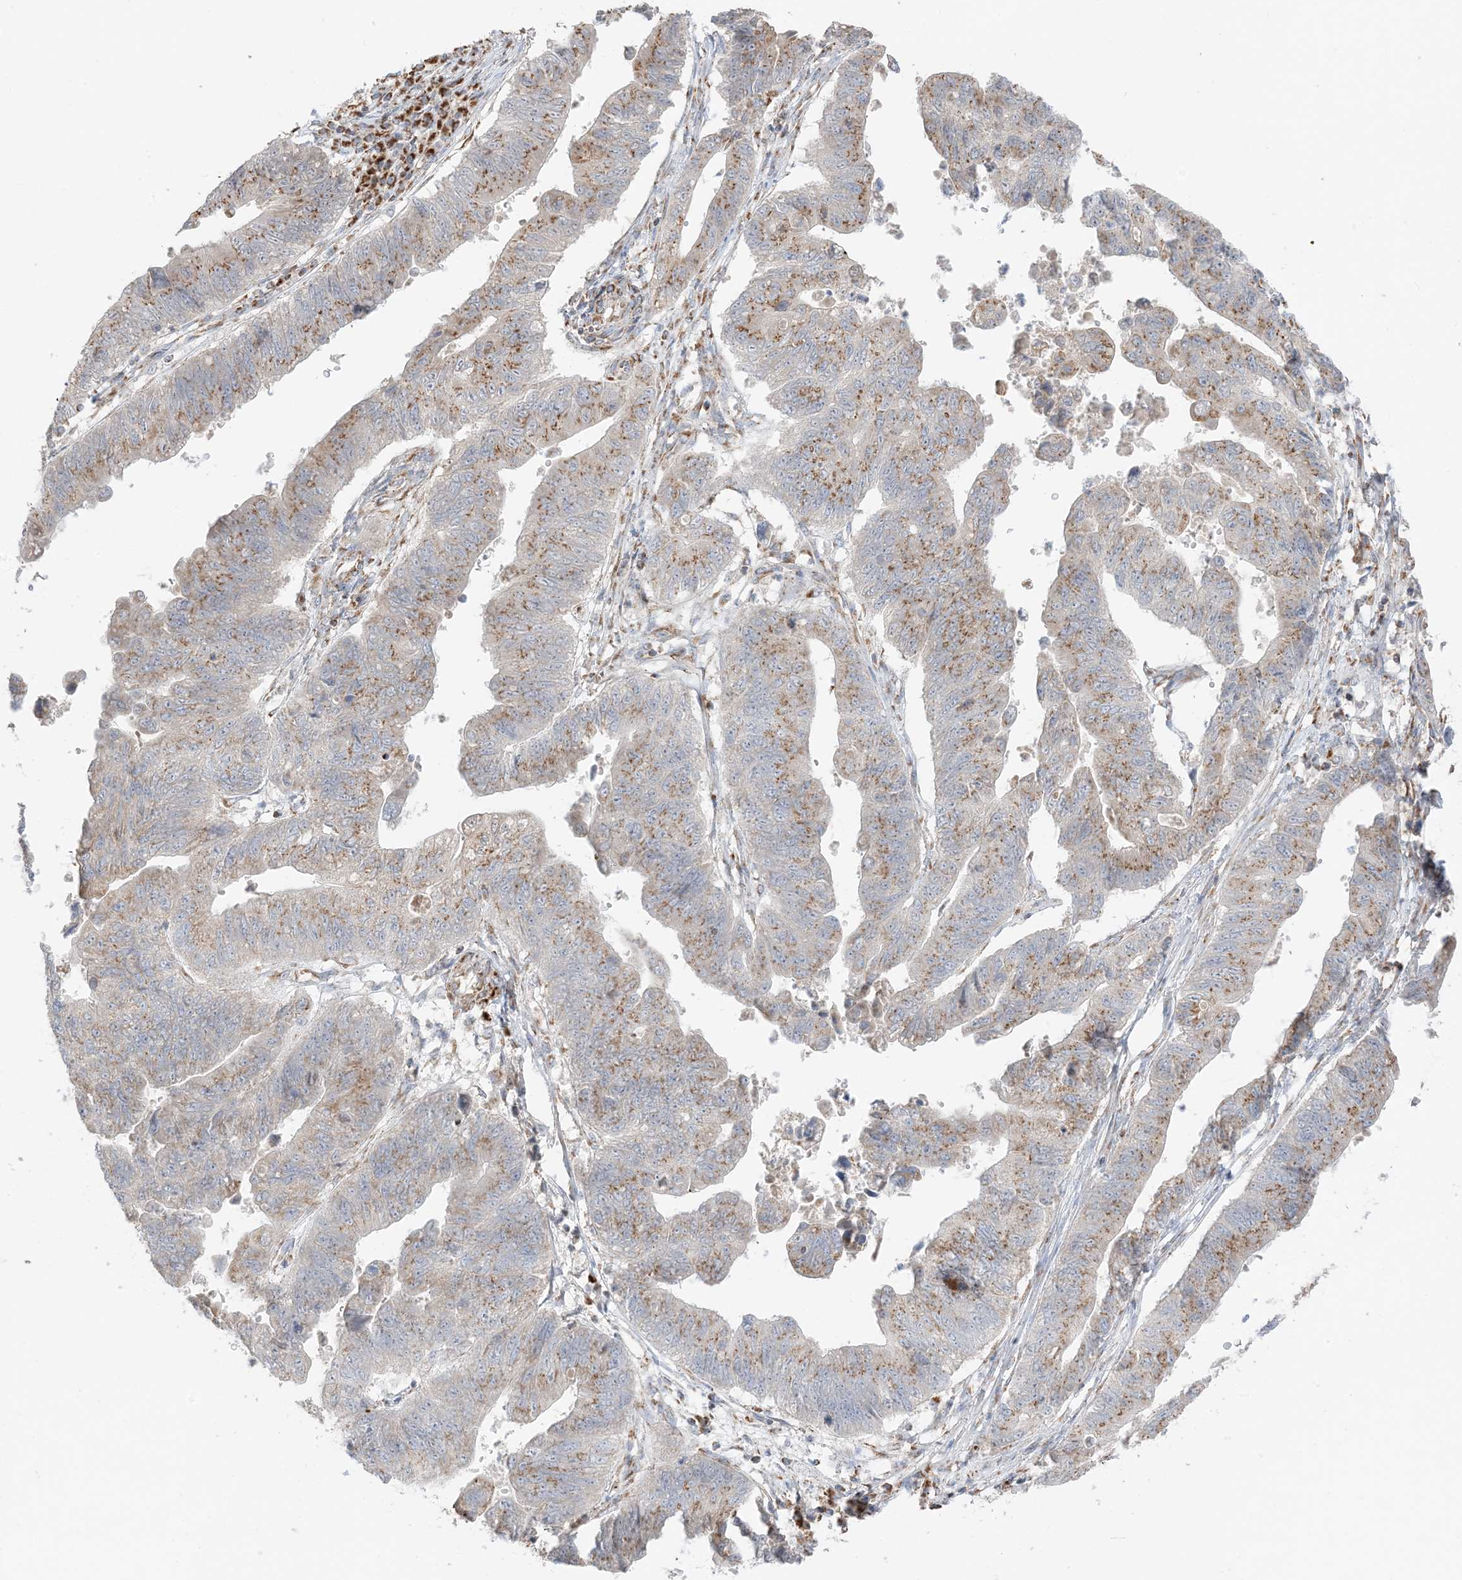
{"staining": {"intensity": "moderate", "quantity": "25%-75%", "location": "cytoplasmic/membranous"}, "tissue": "stomach cancer", "cell_type": "Tumor cells", "image_type": "cancer", "snomed": [{"axis": "morphology", "description": "Adenocarcinoma, NOS"}, {"axis": "topography", "description": "Stomach"}], "caption": "IHC micrograph of stomach cancer stained for a protein (brown), which reveals medium levels of moderate cytoplasmic/membranous positivity in about 25%-75% of tumor cells.", "gene": "SLC25A12", "patient": {"sex": "male", "age": 59}}